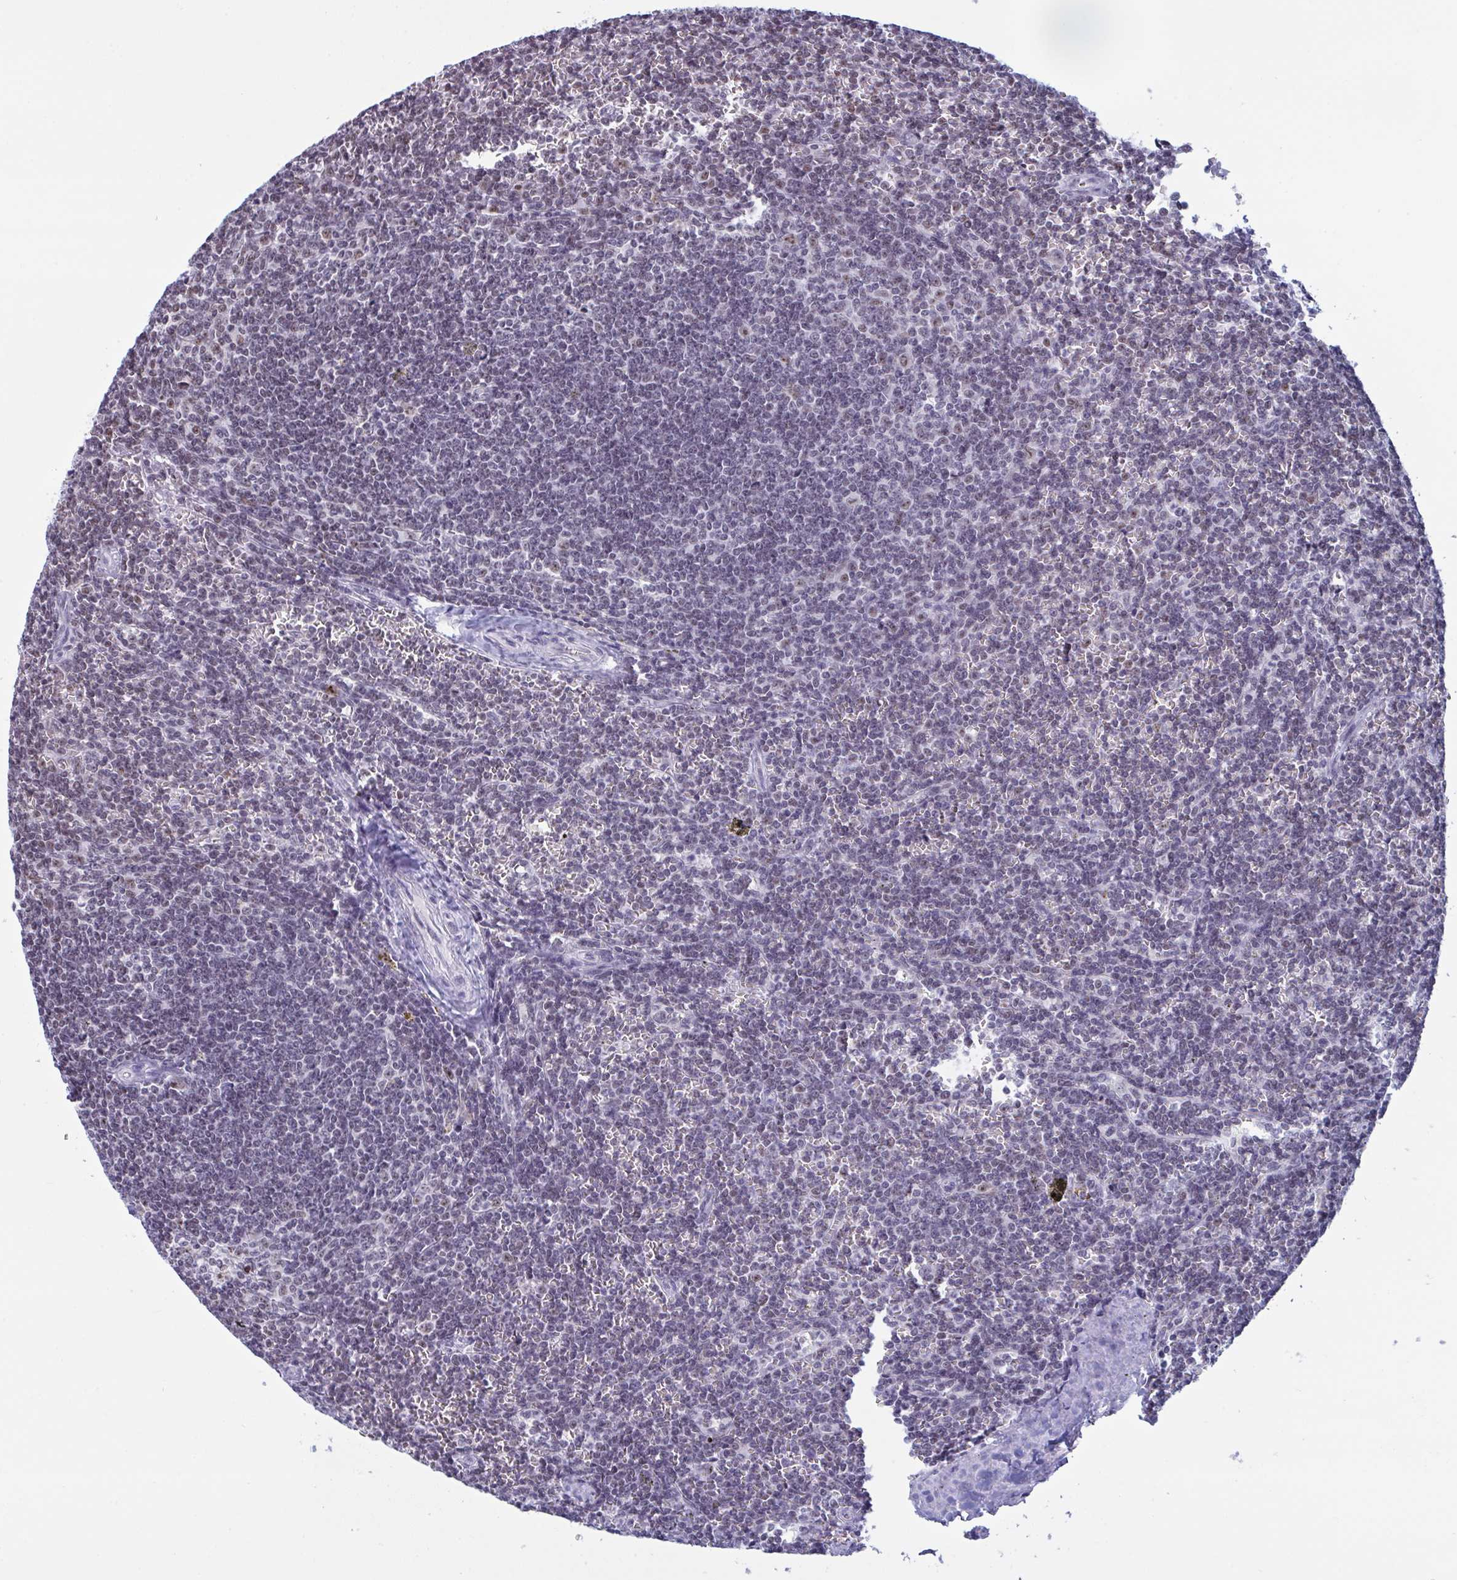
{"staining": {"intensity": "negative", "quantity": "none", "location": "none"}, "tissue": "lymphoma", "cell_type": "Tumor cells", "image_type": "cancer", "snomed": [{"axis": "morphology", "description": "Malignant lymphoma, non-Hodgkin's type, Low grade"}, {"axis": "topography", "description": "Spleen"}], "caption": "Tumor cells are negative for protein expression in human low-grade malignant lymphoma, non-Hodgkin's type. (DAB immunohistochemistry with hematoxylin counter stain).", "gene": "TGM6", "patient": {"sex": "male", "age": 78}}